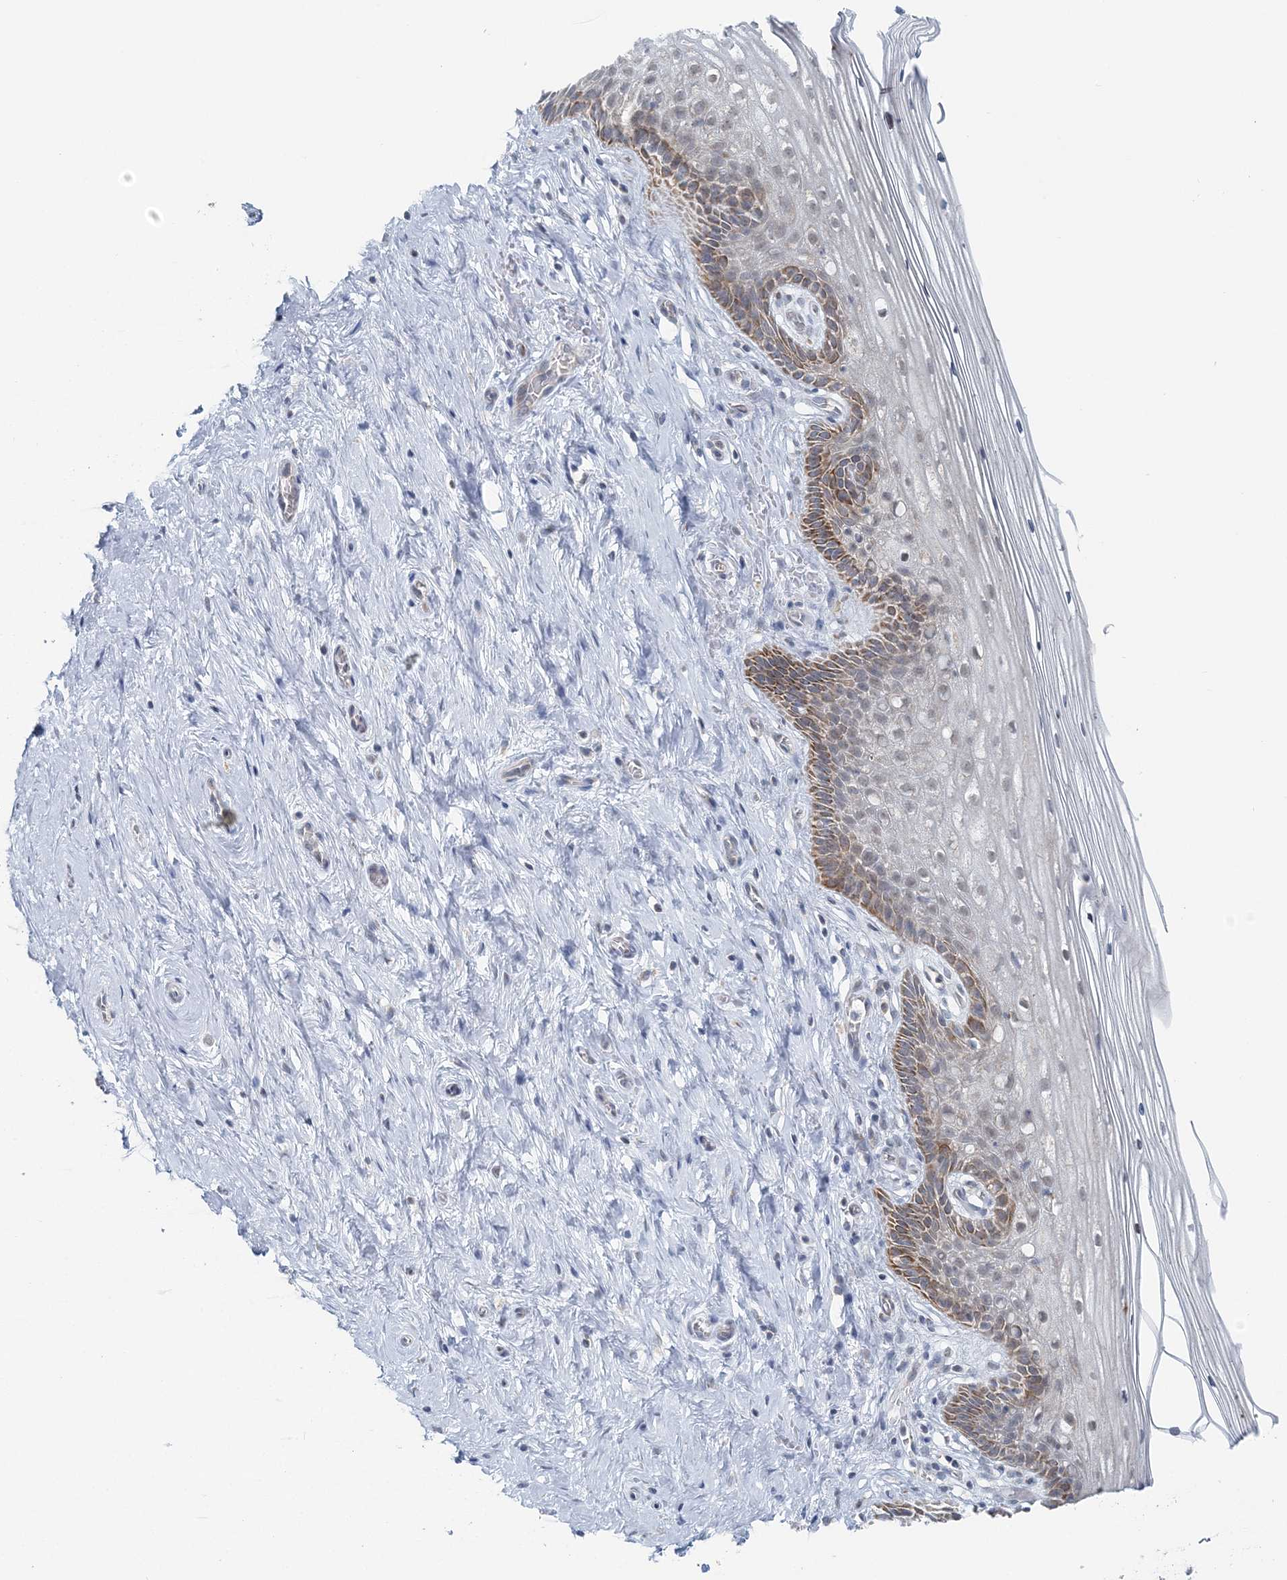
{"staining": {"intensity": "strong", "quantity": ">75%", "location": "cytoplasmic/membranous"}, "tissue": "cervix", "cell_type": "Glandular cells", "image_type": "normal", "snomed": [{"axis": "morphology", "description": "Normal tissue, NOS"}, {"axis": "topography", "description": "Cervix"}], "caption": "A histopathology image showing strong cytoplasmic/membranous expression in approximately >75% of glandular cells in benign cervix, as visualized by brown immunohistochemical staining.", "gene": "RNF150", "patient": {"sex": "female", "age": 33}}